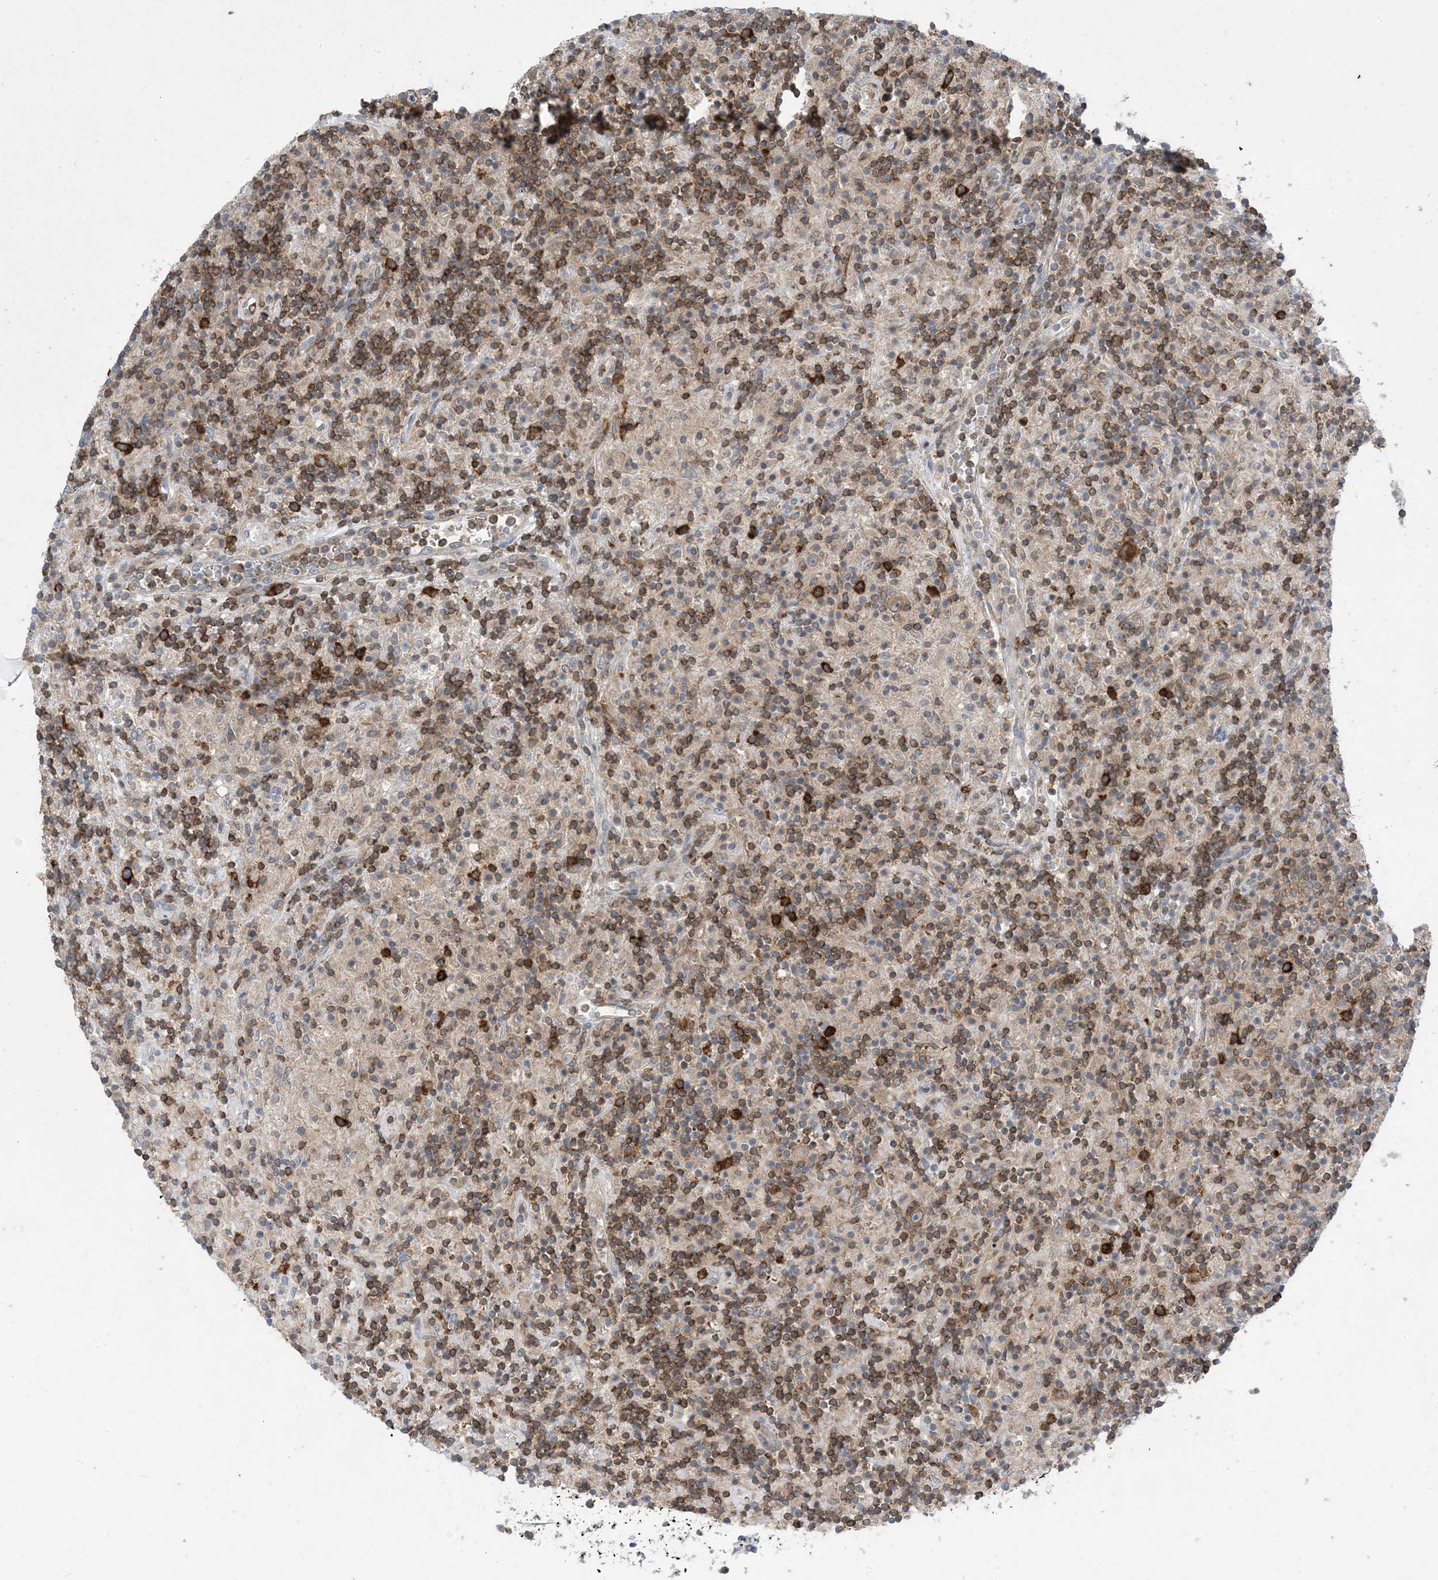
{"staining": {"intensity": "strong", "quantity": ">75%", "location": "cytoplasmic/membranous"}, "tissue": "lymphoma", "cell_type": "Tumor cells", "image_type": "cancer", "snomed": [{"axis": "morphology", "description": "Hodgkin's disease, NOS"}, {"axis": "topography", "description": "Lymph node"}], "caption": "Immunohistochemical staining of Hodgkin's disease shows high levels of strong cytoplasmic/membranous expression in approximately >75% of tumor cells. The protein of interest is shown in brown color, while the nuclei are stained blue.", "gene": "AOC1", "patient": {"sex": "male", "age": 70}}